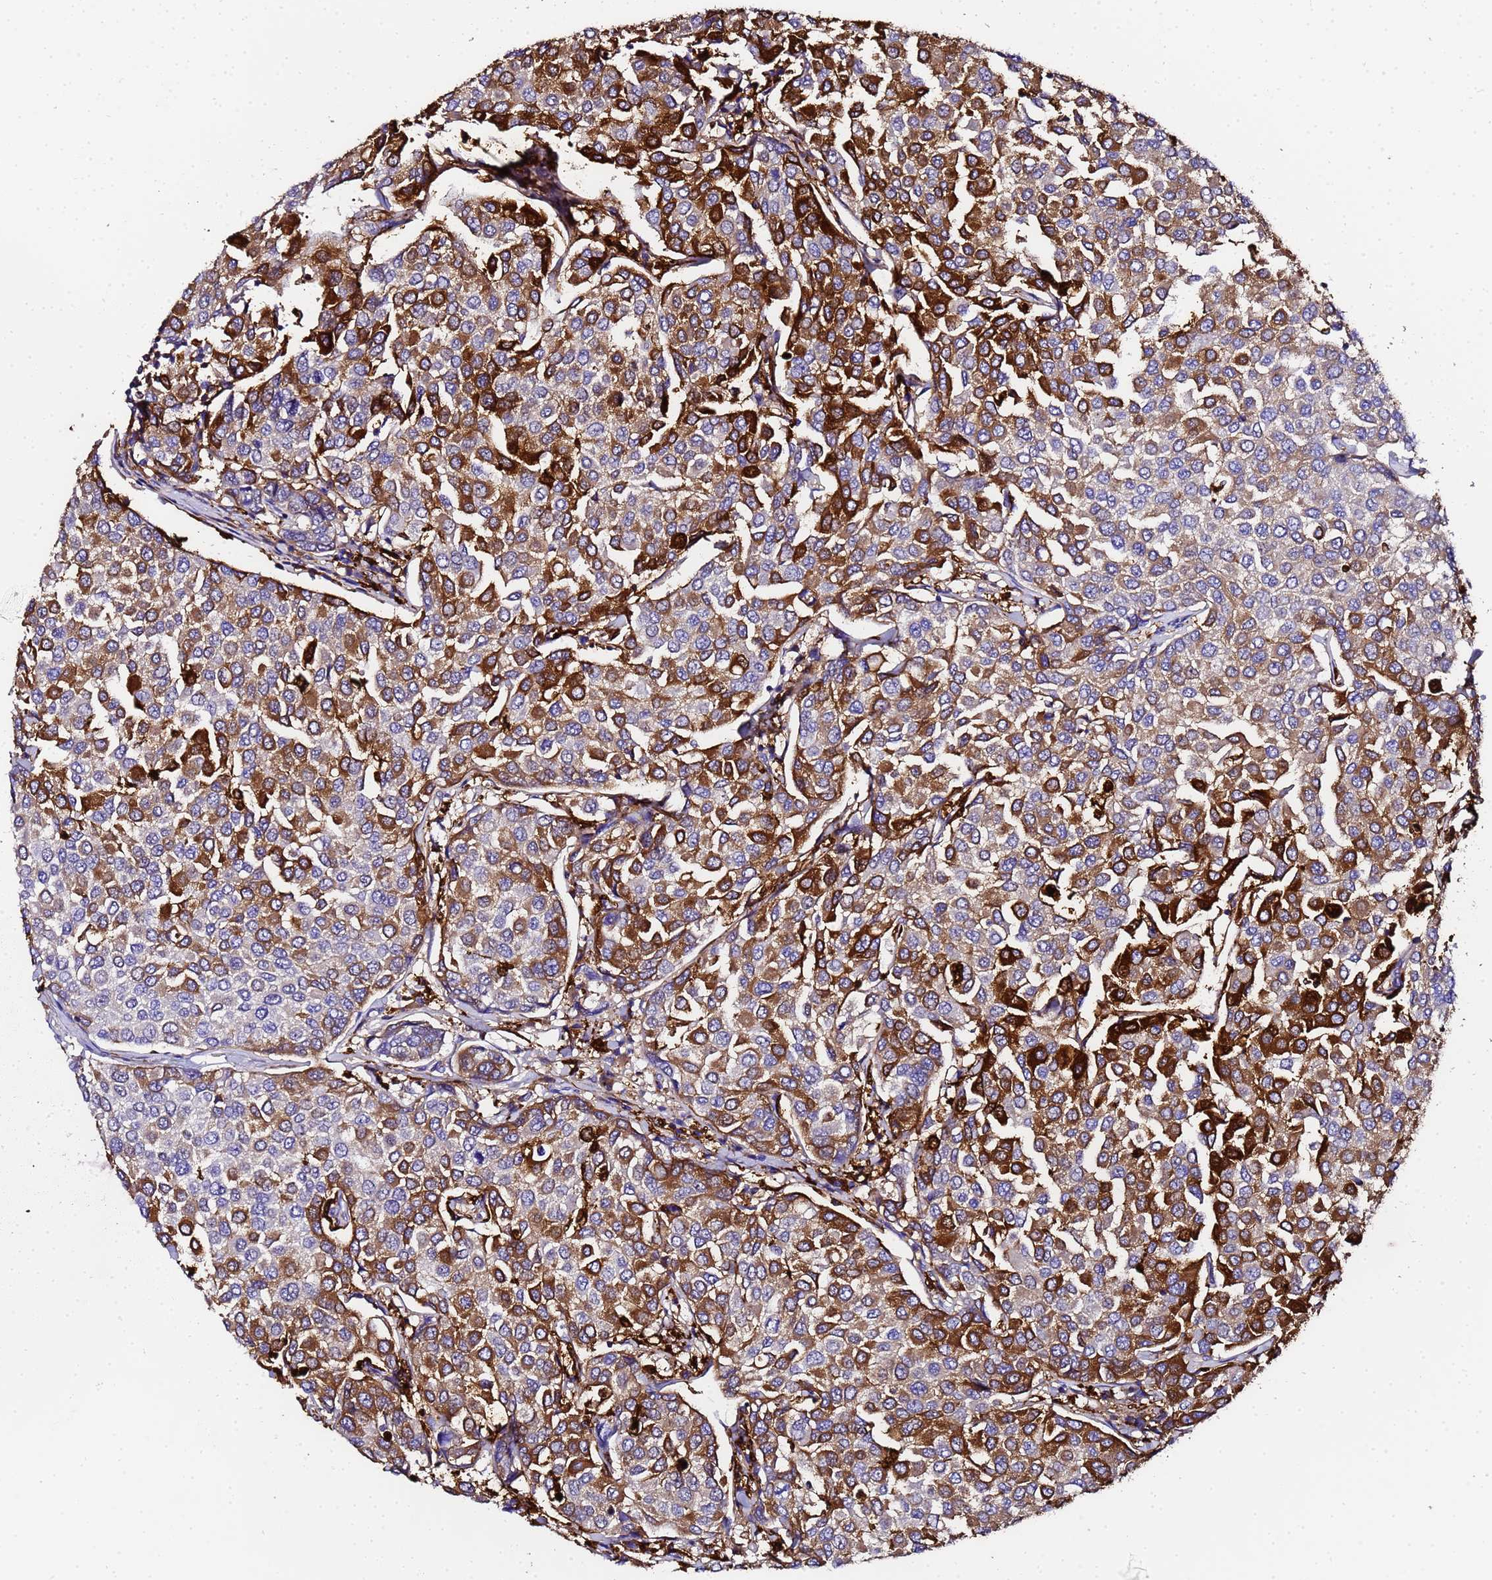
{"staining": {"intensity": "strong", "quantity": ">75%", "location": "cytoplasmic/membranous"}, "tissue": "breast cancer", "cell_type": "Tumor cells", "image_type": "cancer", "snomed": [{"axis": "morphology", "description": "Duct carcinoma"}, {"axis": "topography", "description": "Breast"}], "caption": "This is a micrograph of IHC staining of breast cancer (invasive ductal carcinoma), which shows strong expression in the cytoplasmic/membranous of tumor cells.", "gene": "FTL", "patient": {"sex": "female", "age": 55}}